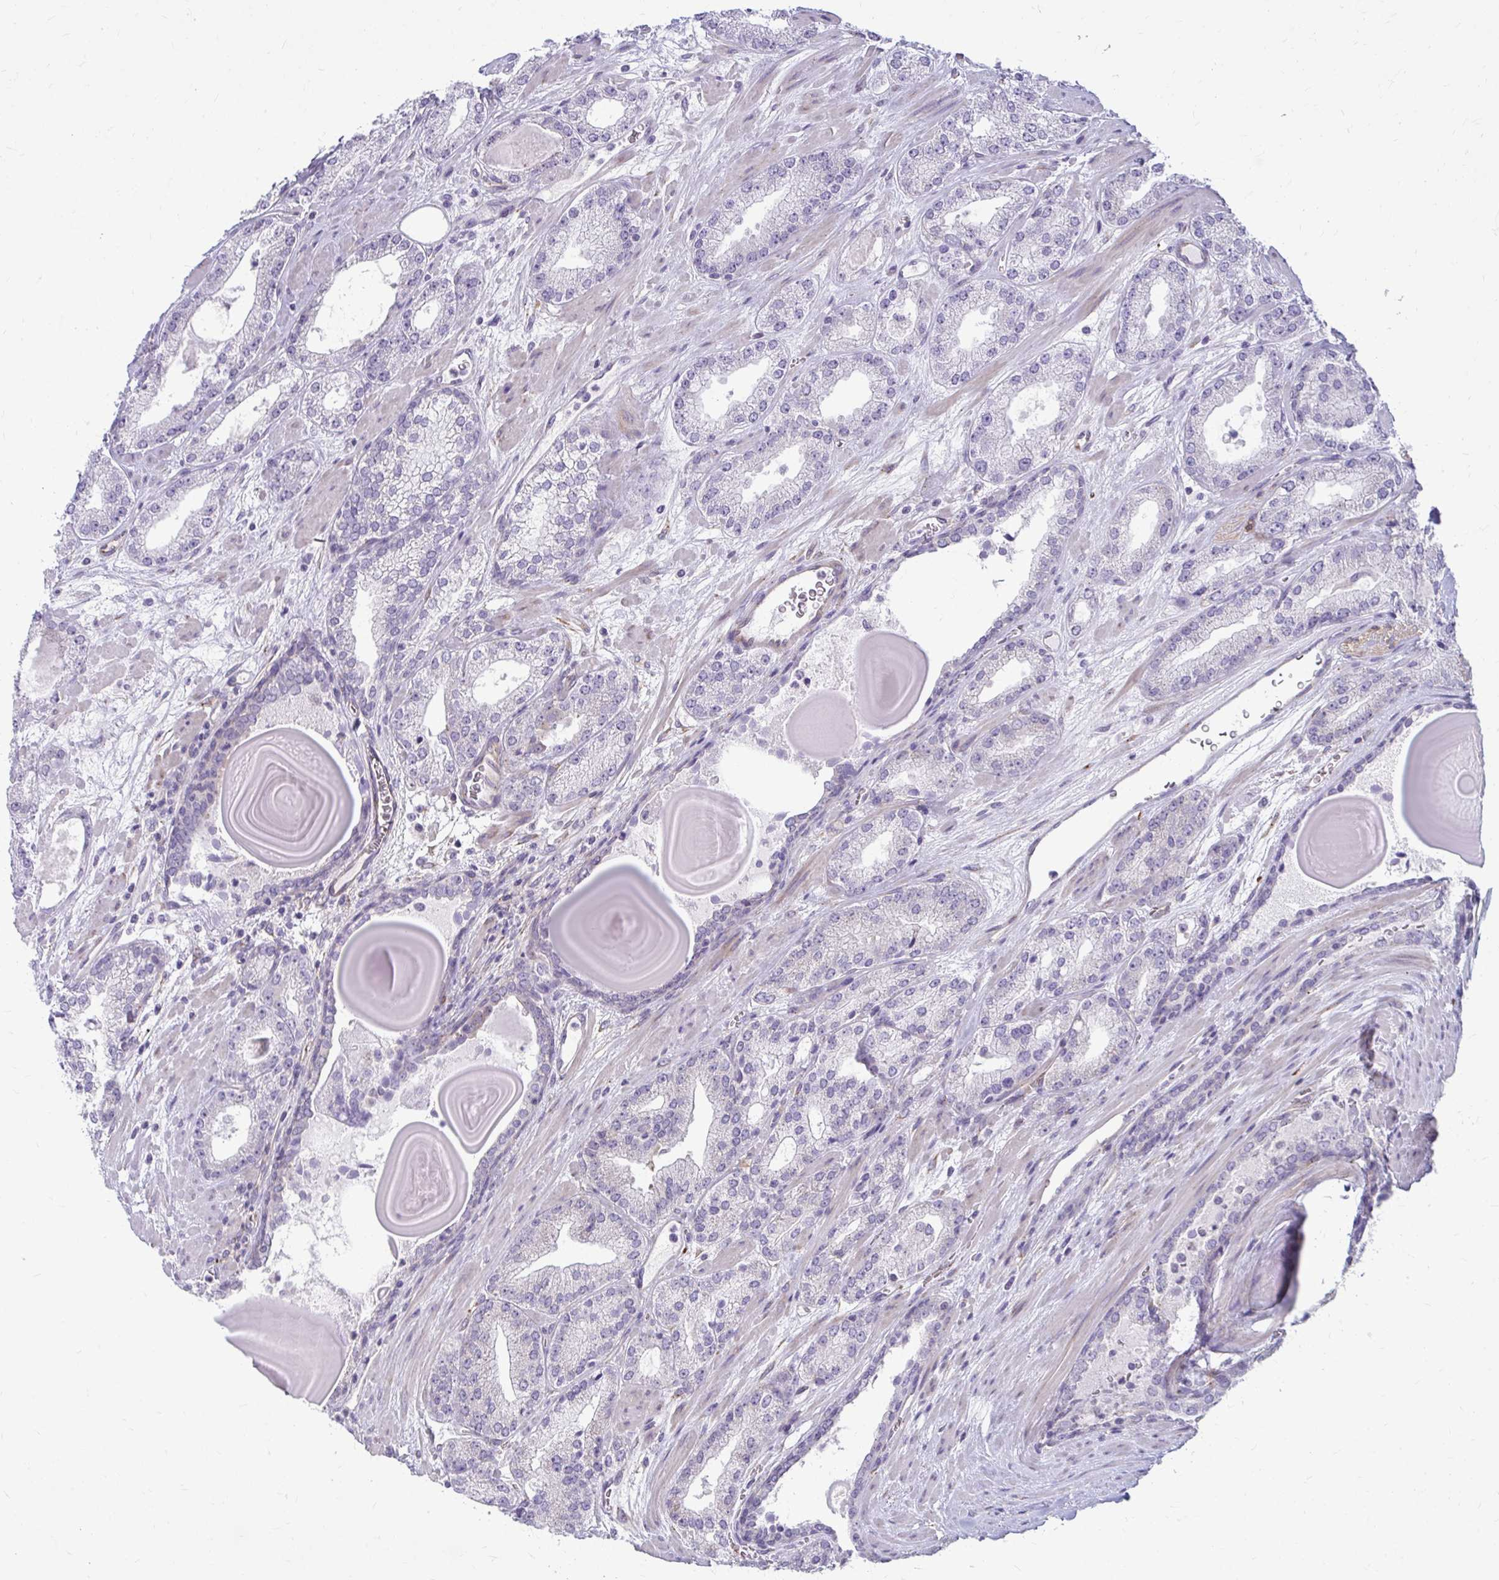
{"staining": {"intensity": "negative", "quantity": "none", "location": "none"}, "tissue": "prostate cancer", "cell_type": "Tumor cells", "image_type": "cancer", "snomed": [{"axis": "morphology", "description": "Adenocarcinoma, High grade"}, {"axis": "topography", "description": "Prostate"}], "caption": "Prostate high-grade adenocarcinoma stained for a protein using immunohistochemistry displays no expression tumor cells.", "gene": "DEPP1", "patient": {"sex": "male", "age": 64}}